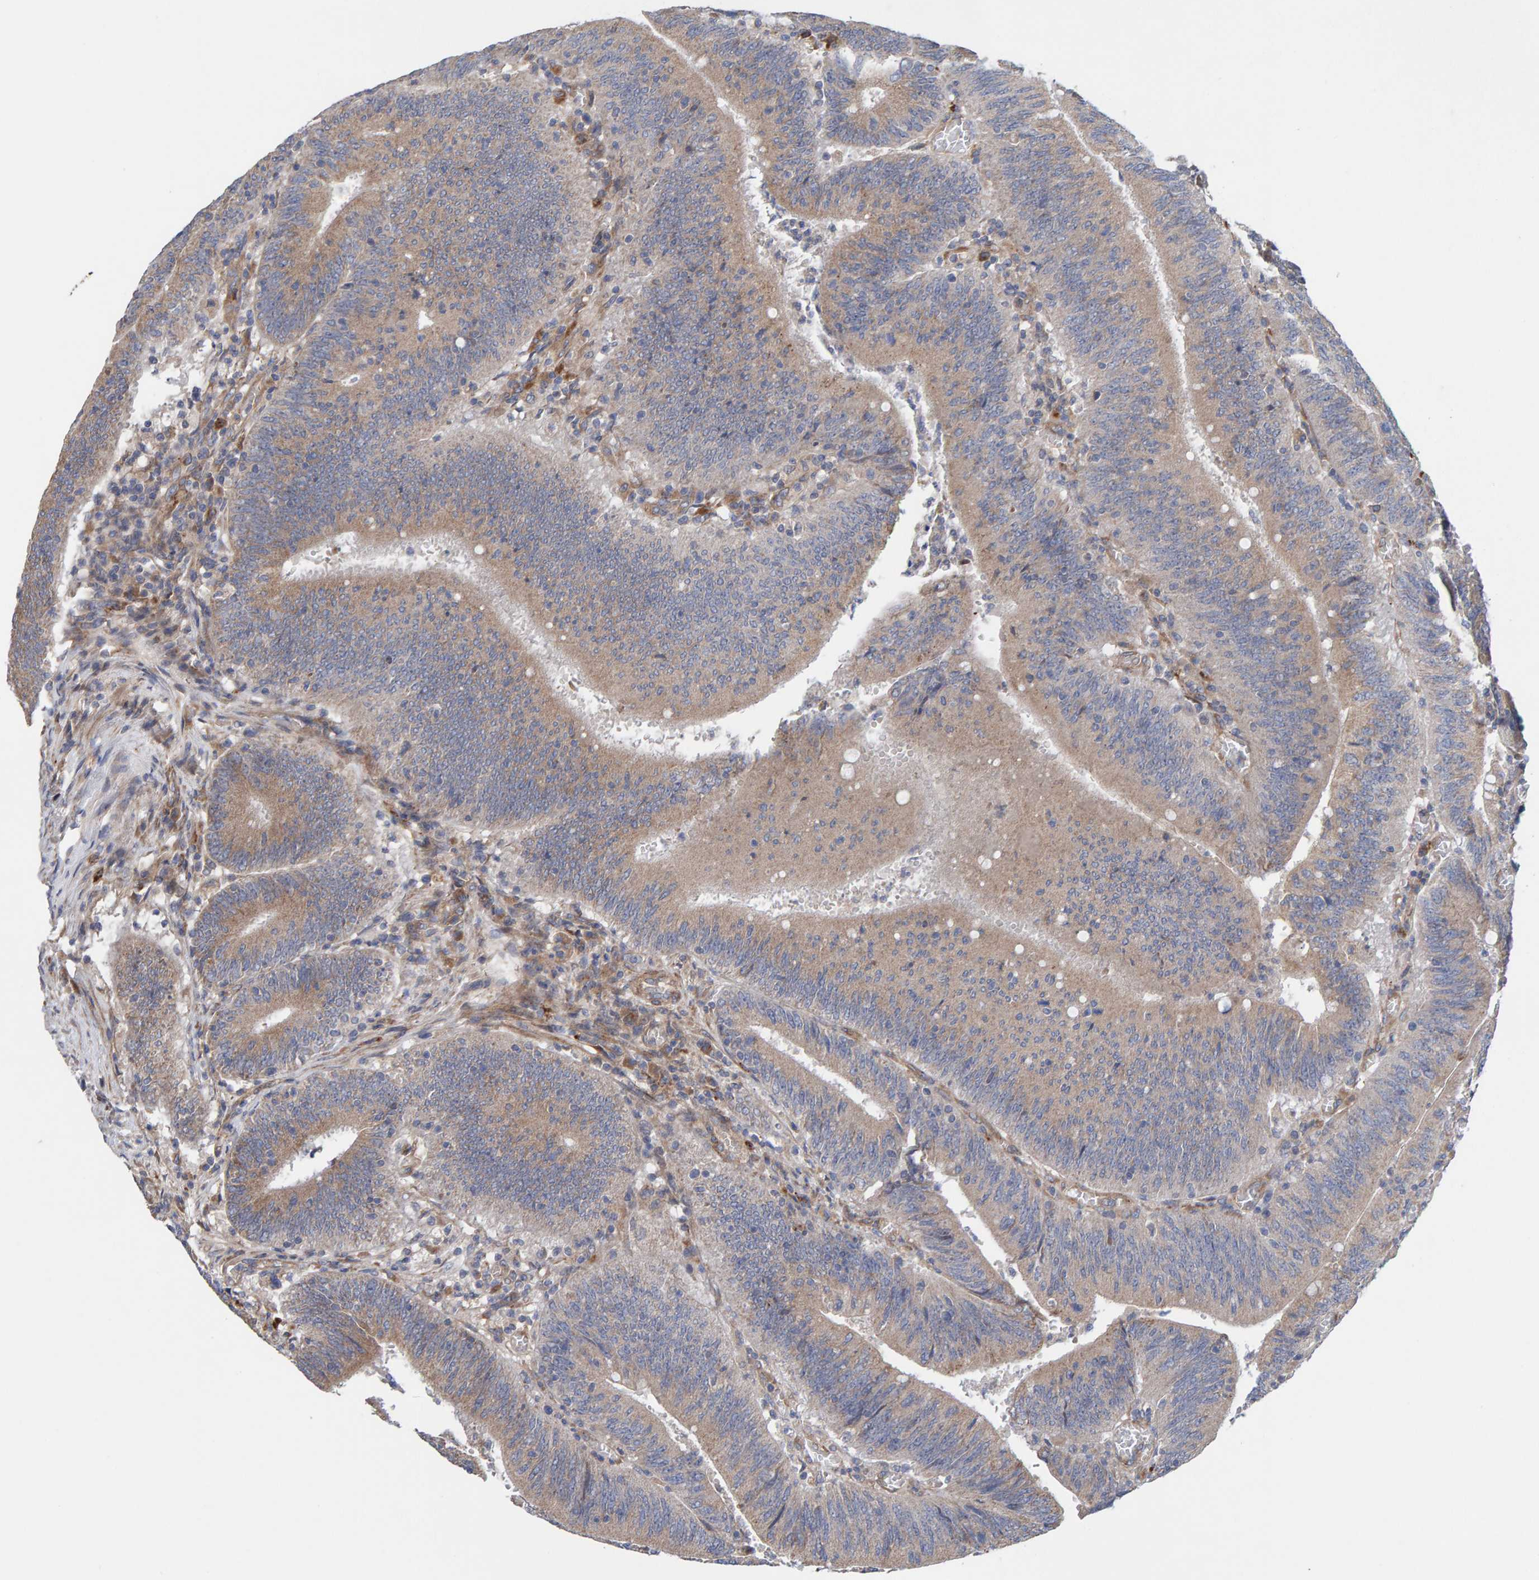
{"staining": {"intensity": "moderate", "quantity": ">75%", "location": "cytoplasmic/membranous"}, "tissue": "colorectal cancer", "cell_type": "Tumor cells", "image_type": "cancer", "snomed": [{"axis": "morphology", "description": "Normal tissue, NOS"}, {"axis": "morphology", "description": "Adenocarcinoma, NOS"}, {"axis": "topography", "description": "Rectum"}], "caption": "Immunohistochemistry (IHC) micrograph of neoplastic tissue: colorectal cancer stained using immunohistochemistry shows medium levels of moderate protein expression localized specifically in the cytoplasmic/membranous of tumor cells, appearing as a cytoplasmic/membranous brown color.", "gene": "CDK5RAP3", "patient": {"sex": "female", "age": 66}}